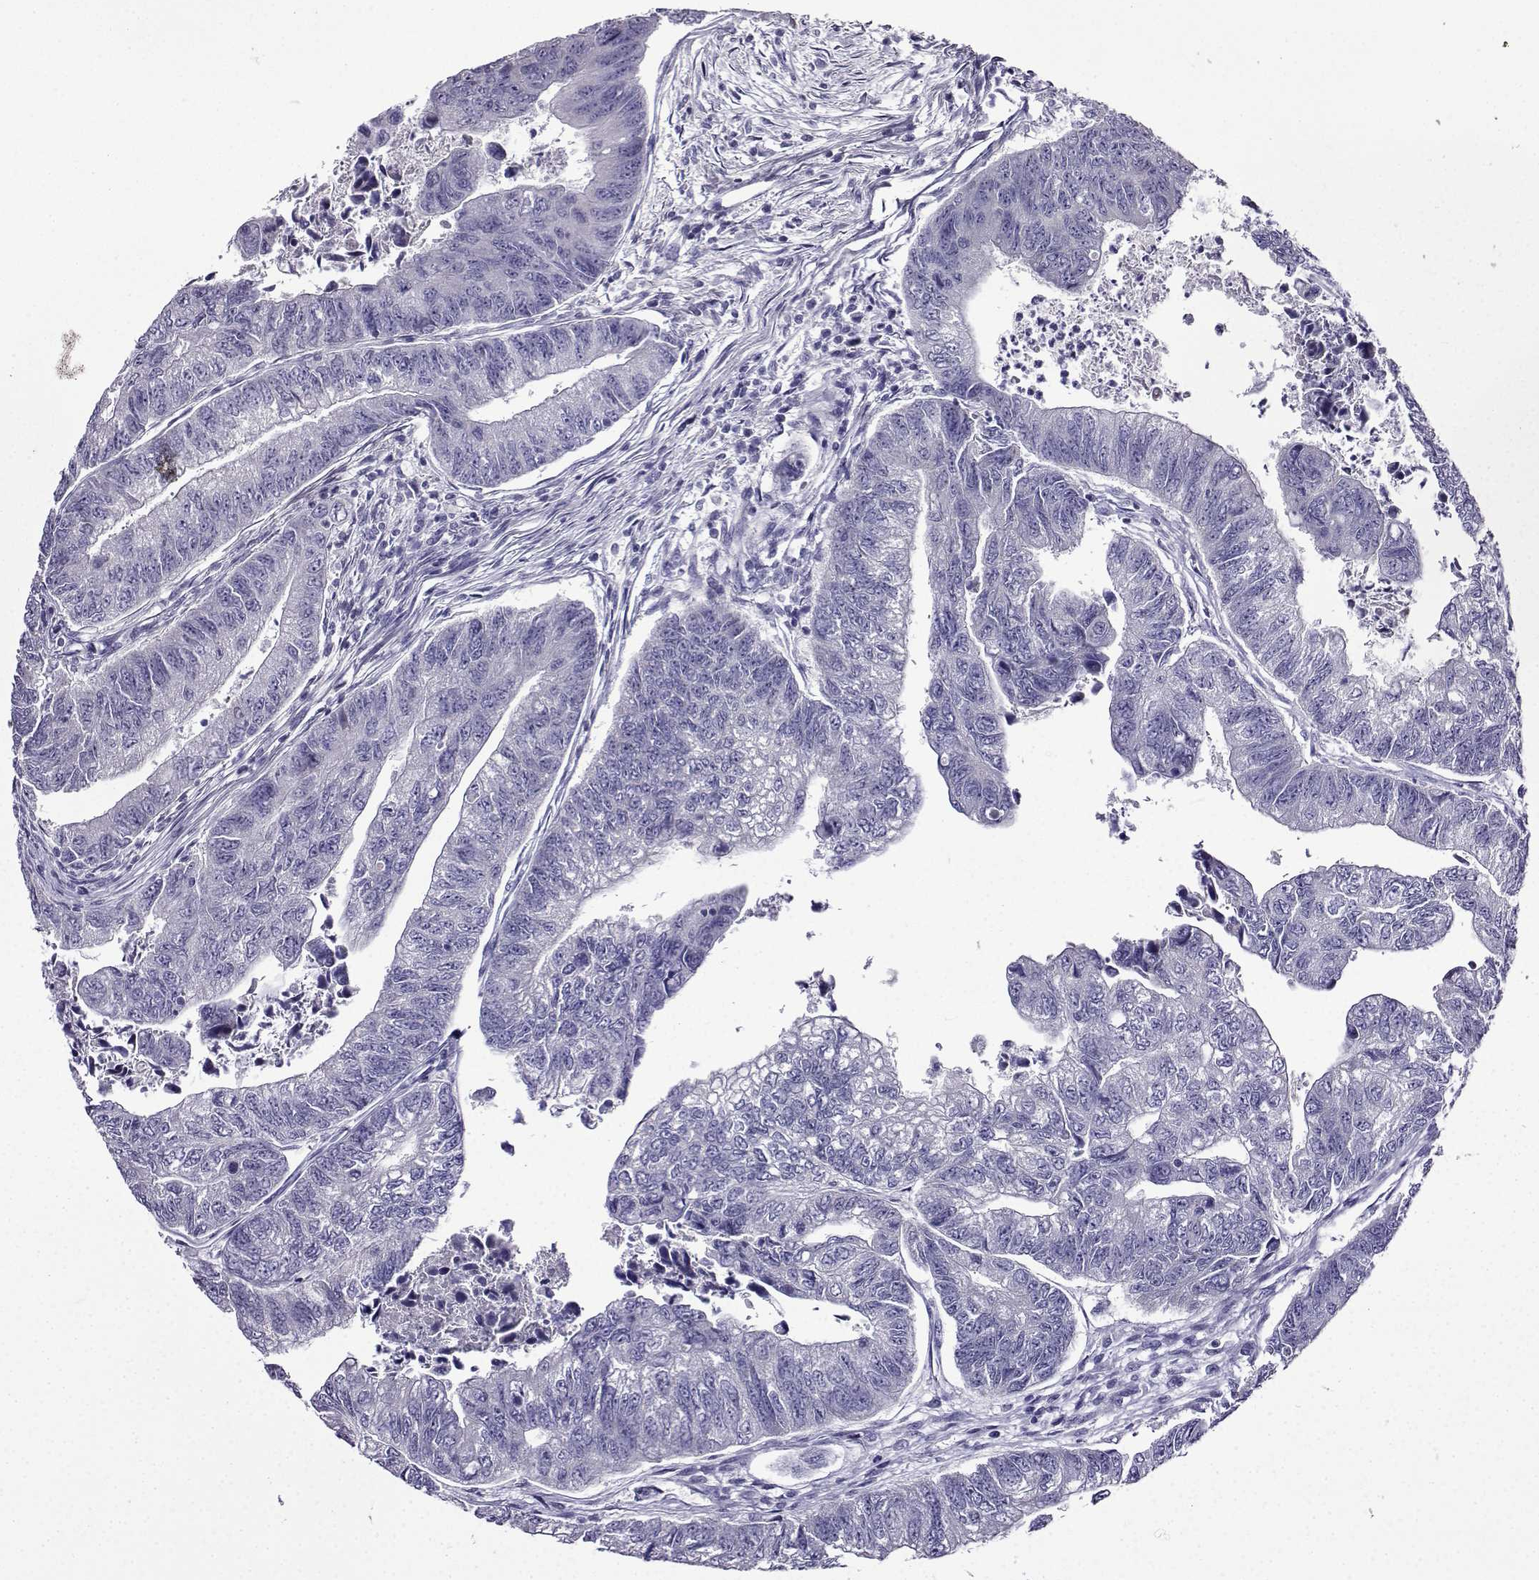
{"staining": {"intensity": "negative", "quantity": "none", "location": "none"}, "tissue": "colorectal cancer", "cell_type": "Tumor cells", "image_type": "cancer", "snomed": [{"axis": "morphology", "description": "Adenocarcinoma, NOS"}, {"axis": "topography", "description": "Colon"}], "caption": "DAB (3,3'-diaminobenzidine) immunohistochemical staining of colorectal cancer (adenocarcinoma) displays no significant expression in tumor cells.", "gene": "TMEM266", "patient": {"sex": "female", "age": 65}}